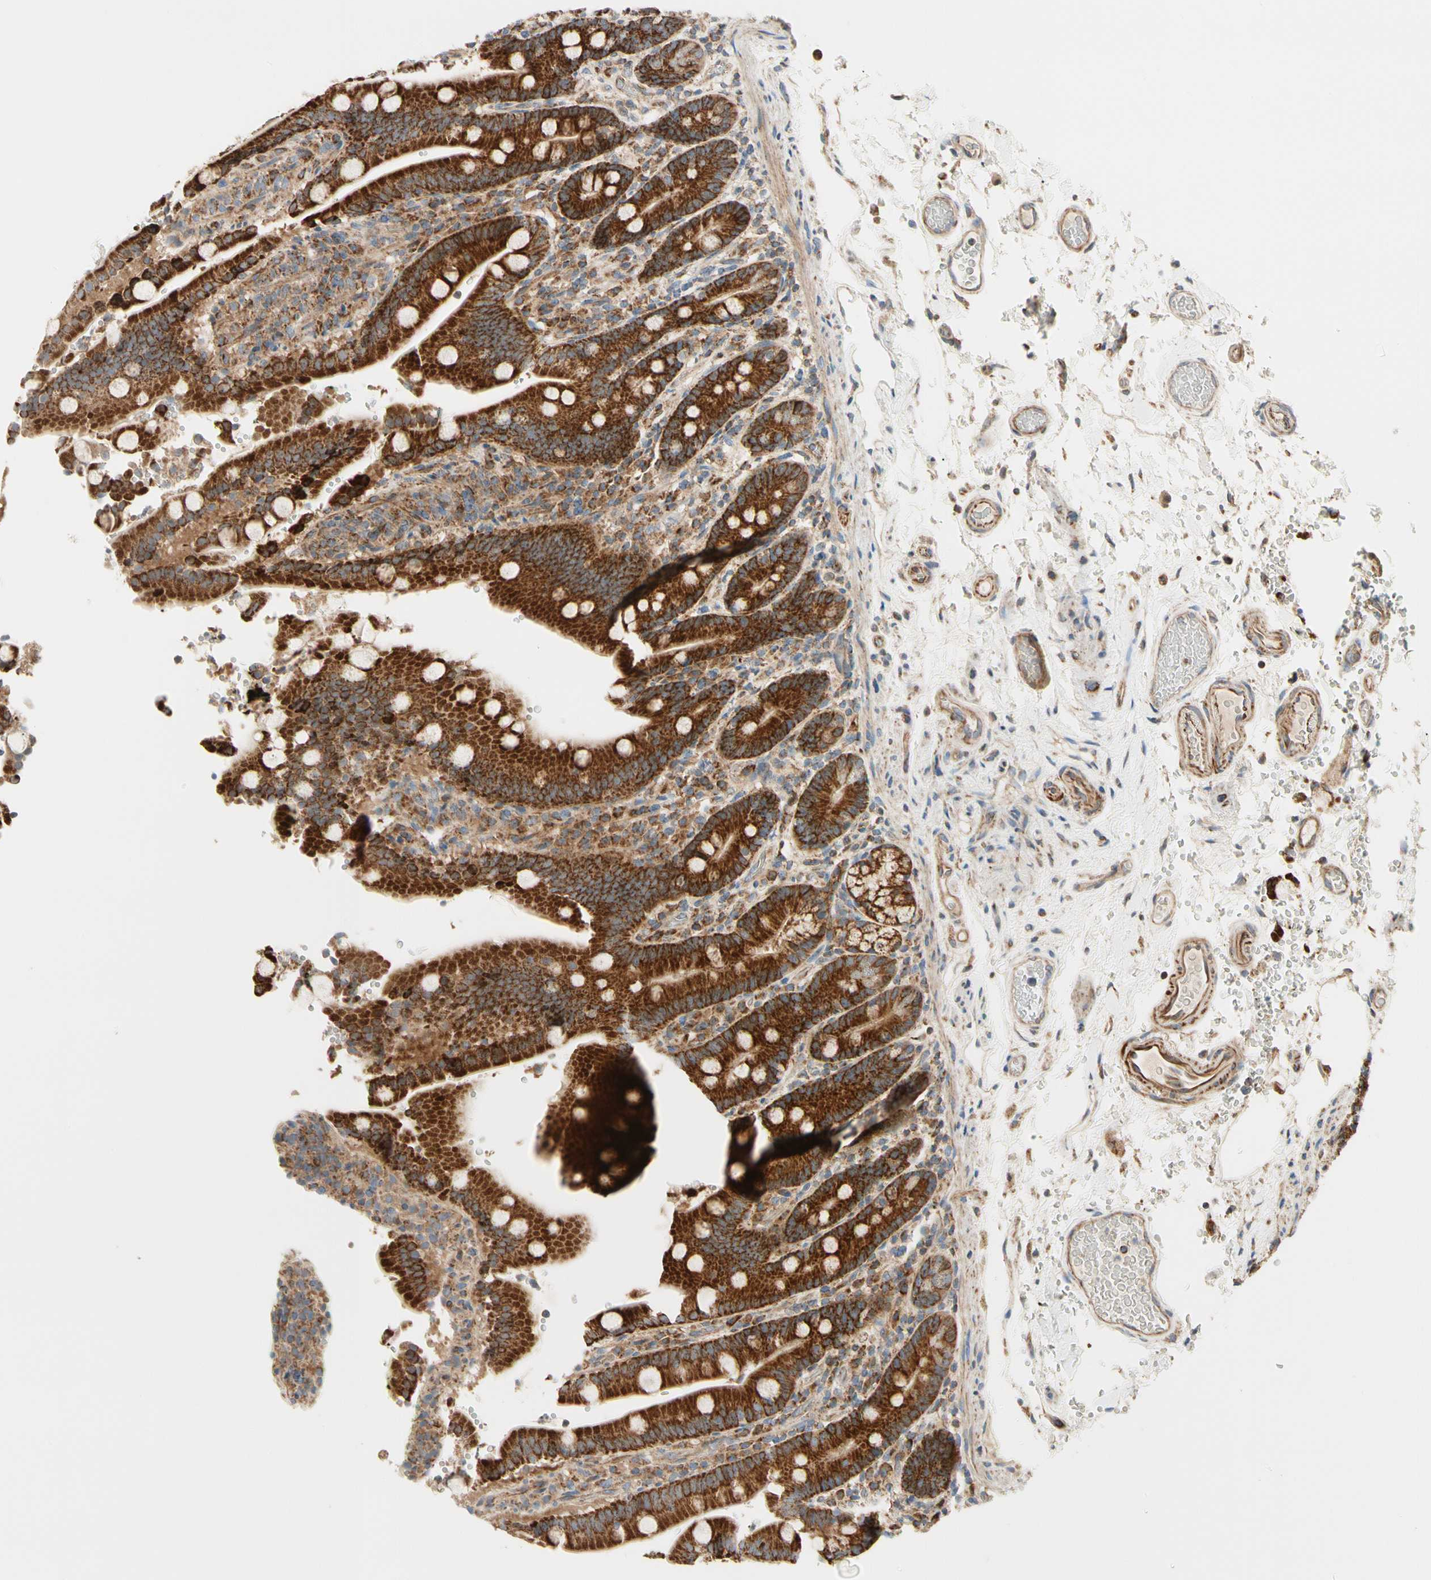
{"staining": {"intensity": "strong", "quantity": ">75%", "location": "cytoplasmic/membranous"}, "tissue": "duodenum", "cell_type": "Glandular cells", "image_type": "normal", "snomed": [{"axis": "morphology", "description": "Normal tissue, NOS"}, {"axis": "topography", "description": "Small intestine, NOS"}], "caption": "A brown stain highlights strong cytoplasmic/membranous positivity of a protein in glandular cells of normal human duodenum.", "gene": "TBC1D10A", "patient": {"sex": "female", "age": 71}}